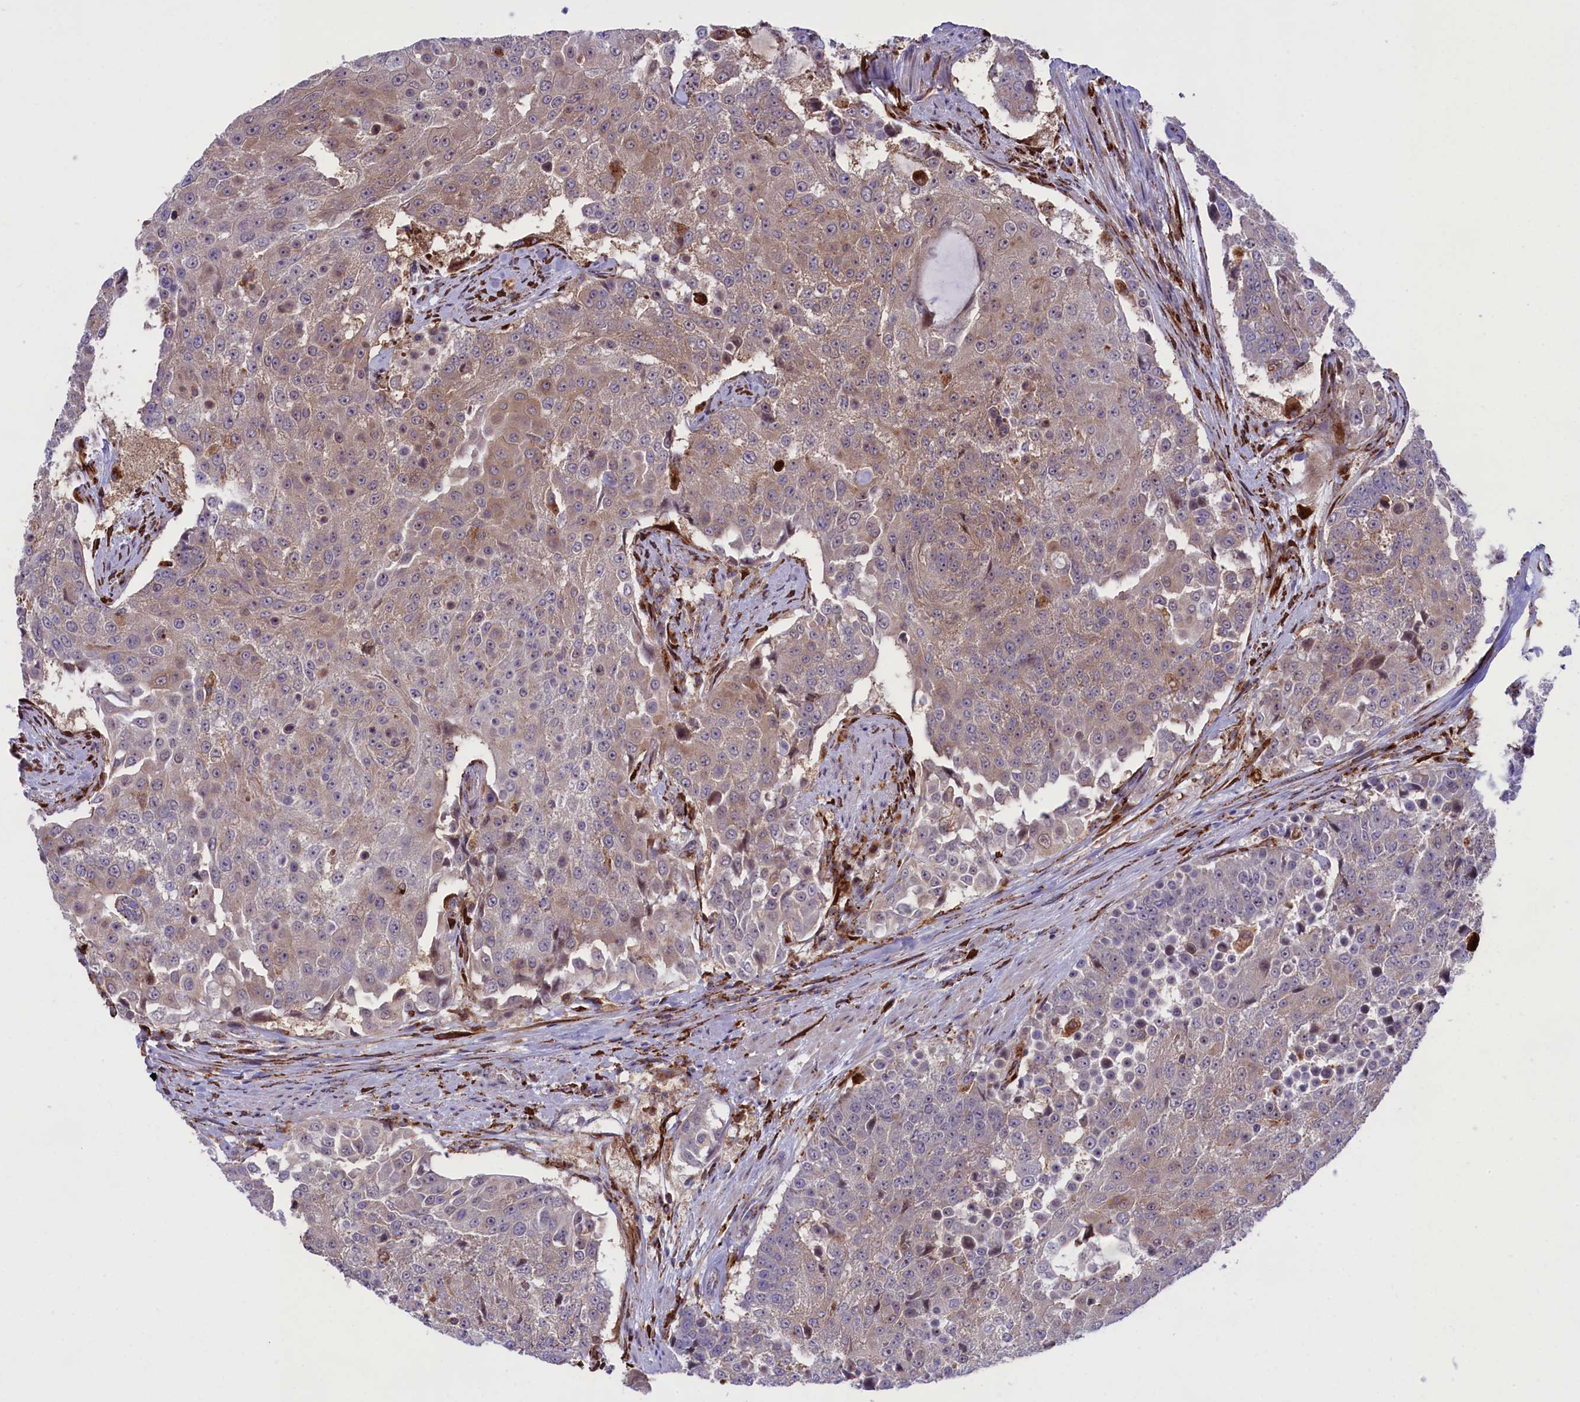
{"staining": {"intensity": "weak", "quantity": "<25%", "location": "cytoplasmic/membranous"}, "tissue": "urothelial cancer", "cell_type": "Tumor cells", "image_type": "cancer", "snomed": [{"axis": "morphology", "description": "Urothelial carcinoma, High grade"}, {"axis": "topography", "description": "Urinary bladder"}], "caption": "This is a histopathology image of IHC staining of urothelial carcinoma (high-grade), which shows no expression in tumor cells.", "gene": "MAN2B1", "patient": {"sex": "female", "age": 63}}